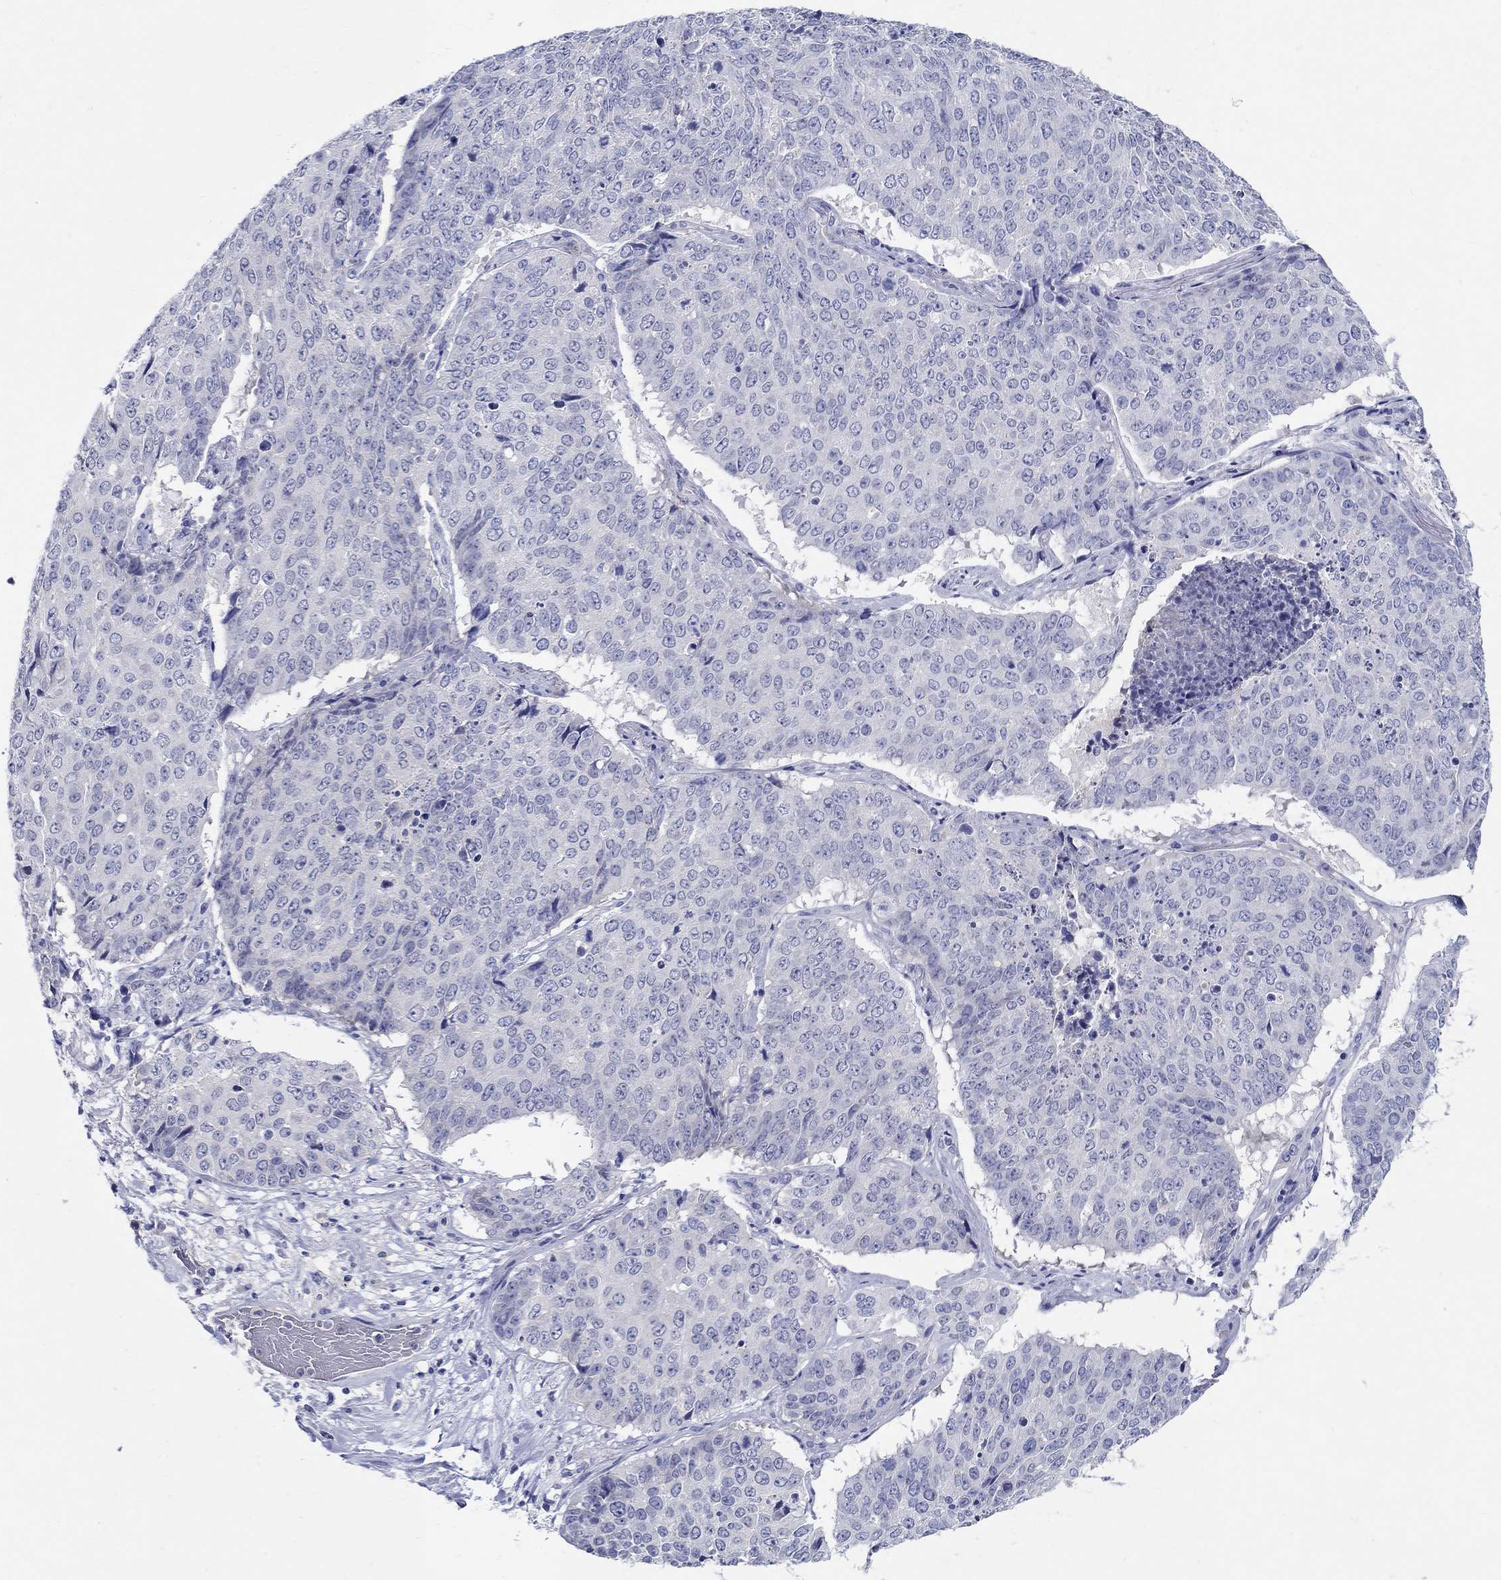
{"staining": {"intensity": "negative", "quantity": "none", "location": "none"}, "tissue": "lung cancer", "cell_type": "Tumor cells", "image_type": "cancer", "snomed": [{"axis": "morphology", "description": "Normal tissue, NOS"}, {"axis": "morphology", "description": "Squamous cell carcinoma, NOS"}, {"axis": "topography", "description": "Bronchus"}, {"axis": "topography", "description": "Lung"}], "caption": "IHC photomicrograph of neoplastic tissue: lung cancer stained with DAB (3,3'-diaminobenzidine) reveals no significant protein staining in tumor cells.", "gene": "CRYGD", "patient": {"sex": "male", "age": 64}}